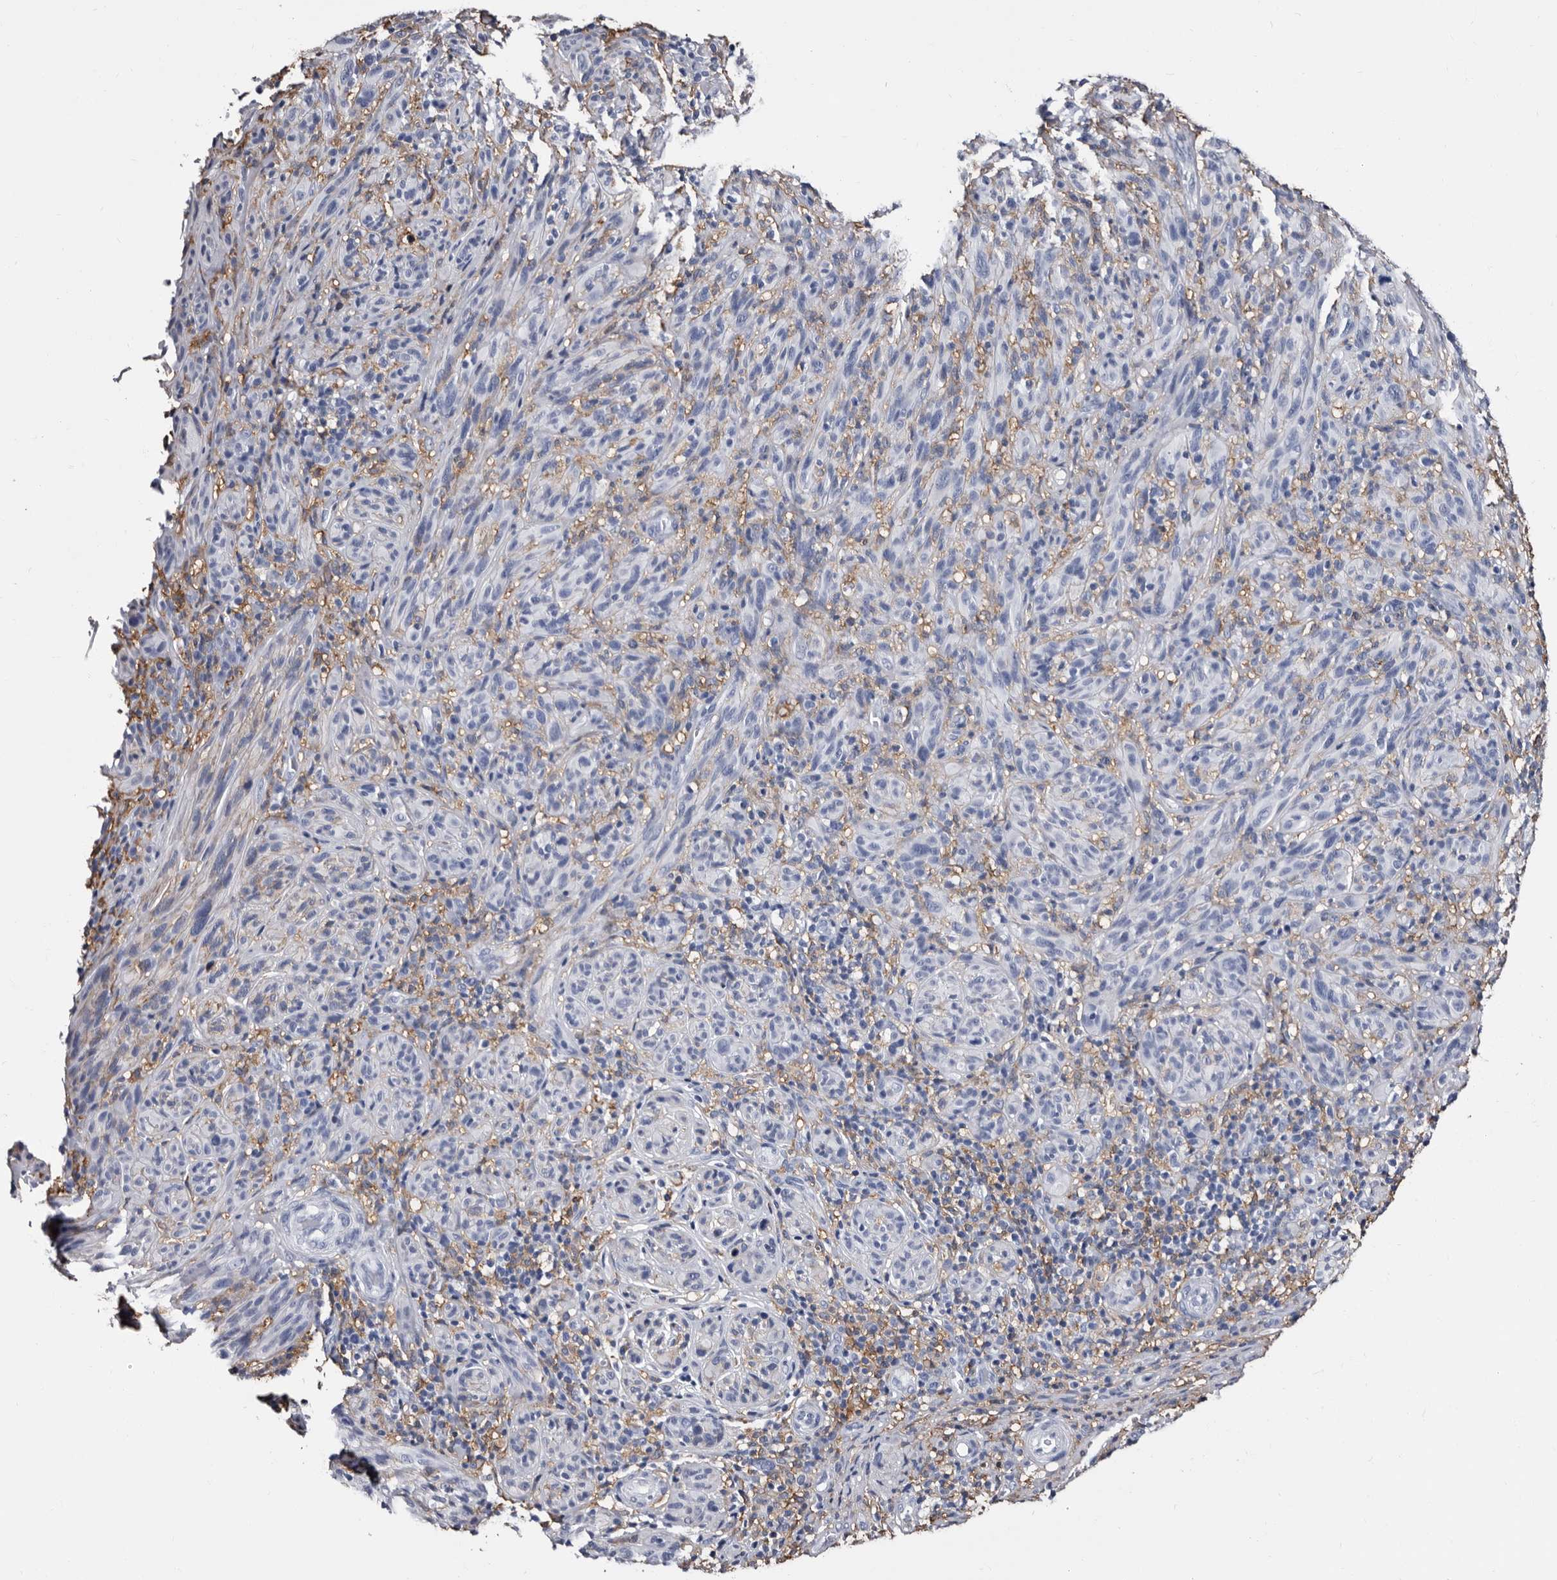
{"staining": {"intensity": "negative", "quantity": "none", "location": "none"}, "tissue": "melanoma", "cell_type": "Tumor cells", "image_type": "cancer", "snomed": [{"axis": "morphology", "description": "Malignant melanoma, NOS"}, {"axis": "topography", "description": "Skin of head"}], "caption": "Malignant melanoma was stained to show a protein in brown. There is no significant positivity in tumor cells. (DAB immunohistochemistry, high magnification).", "gene": "EPB41L3", "patient": {"sex": "male", "age": 96}}